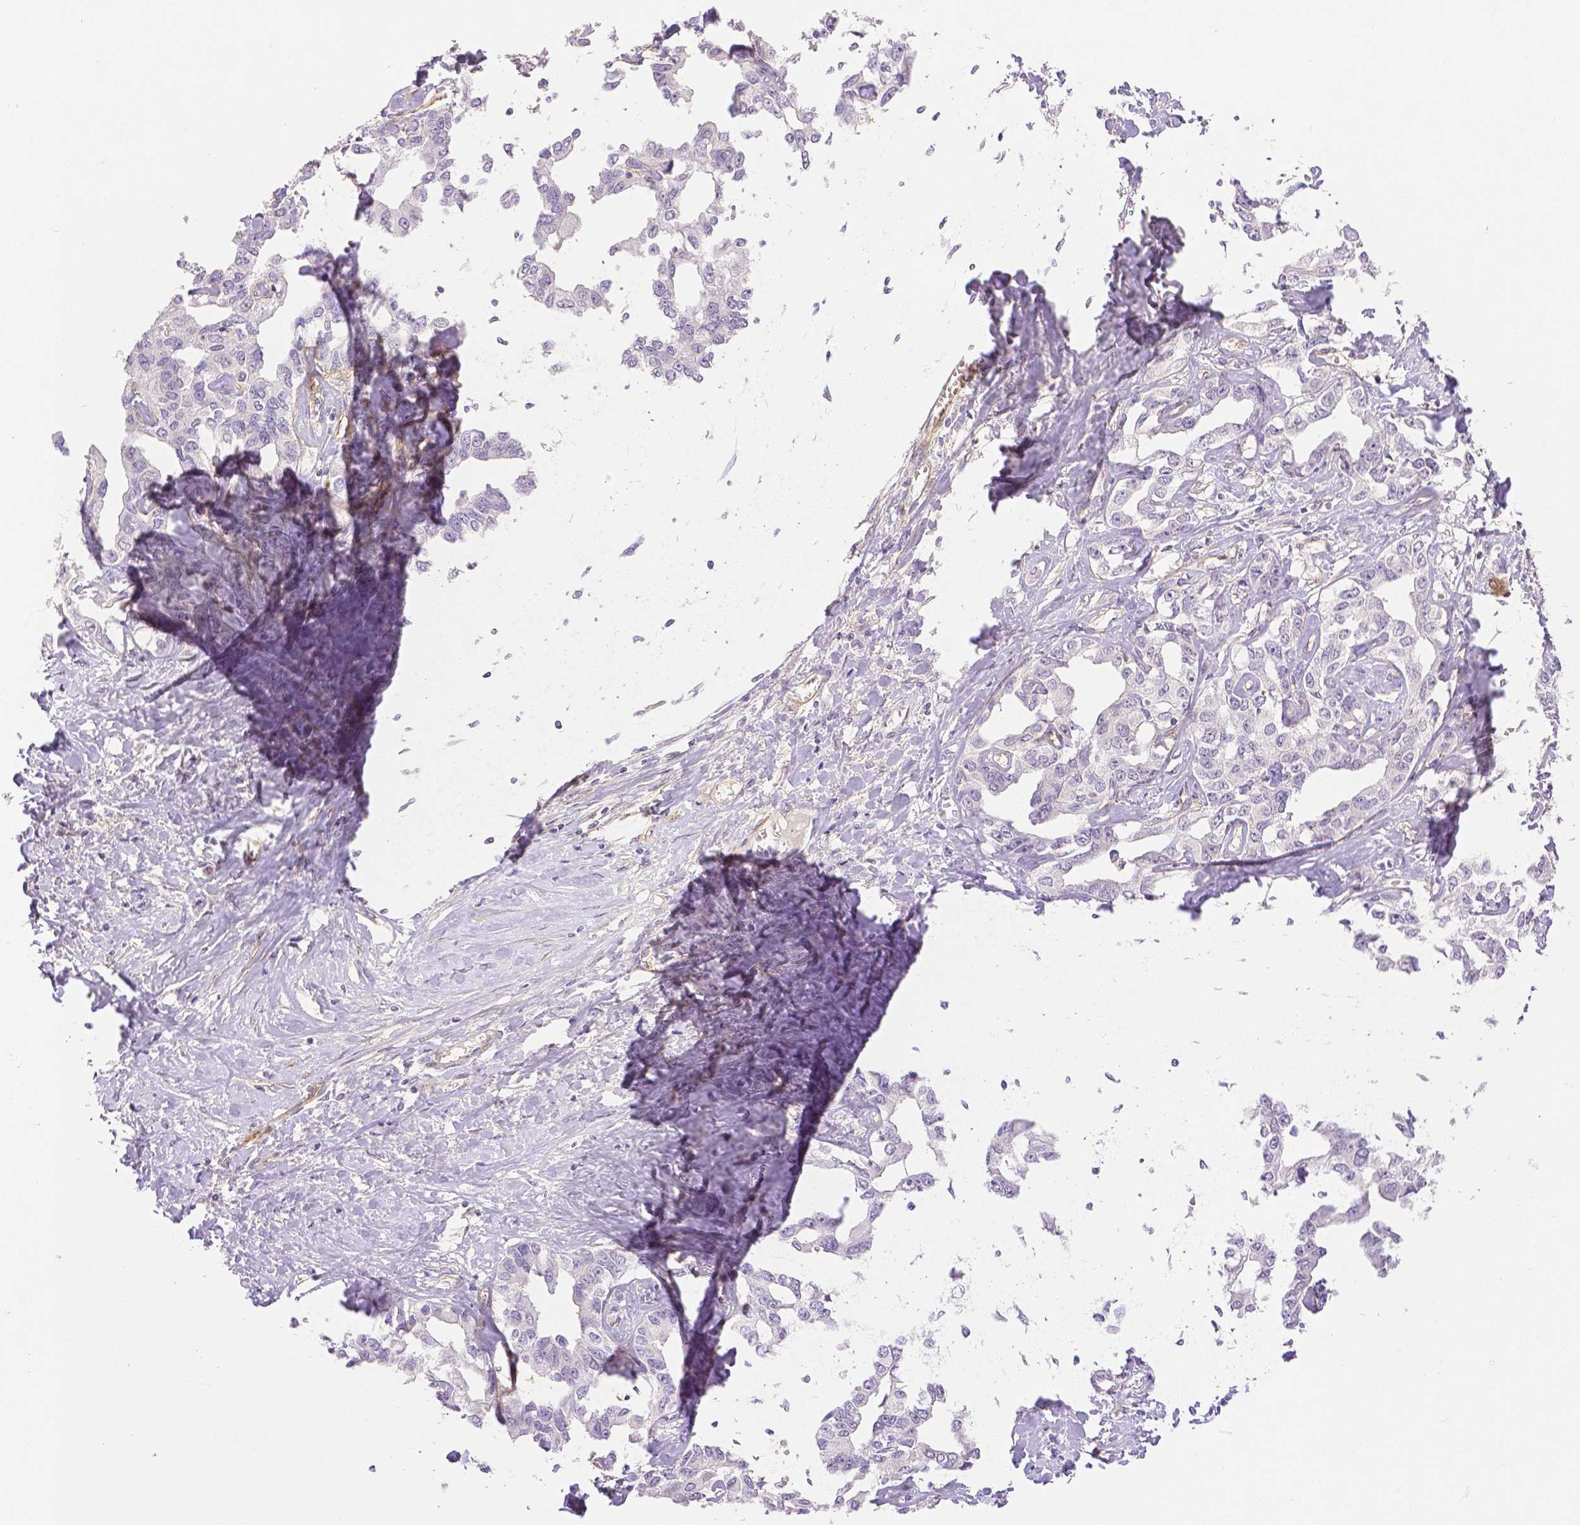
{"staining": {"intensity": "negative", "quantity": "none", "location": "none"}, "tissue": "liver cancer", "cell_type": "Tumor cells", "image_type": "cancer", "snomed": [{"axis": "morphology", "description": "Cholangiocarcinoma"}, {"axis": "topography", "description": "Liver"}], "caption": "The image exhibits no significant expression in tumor cells of liver cholangiocarcinoma.", "gene": "THY1", "patient": {"sex": "male", "age": 59}}